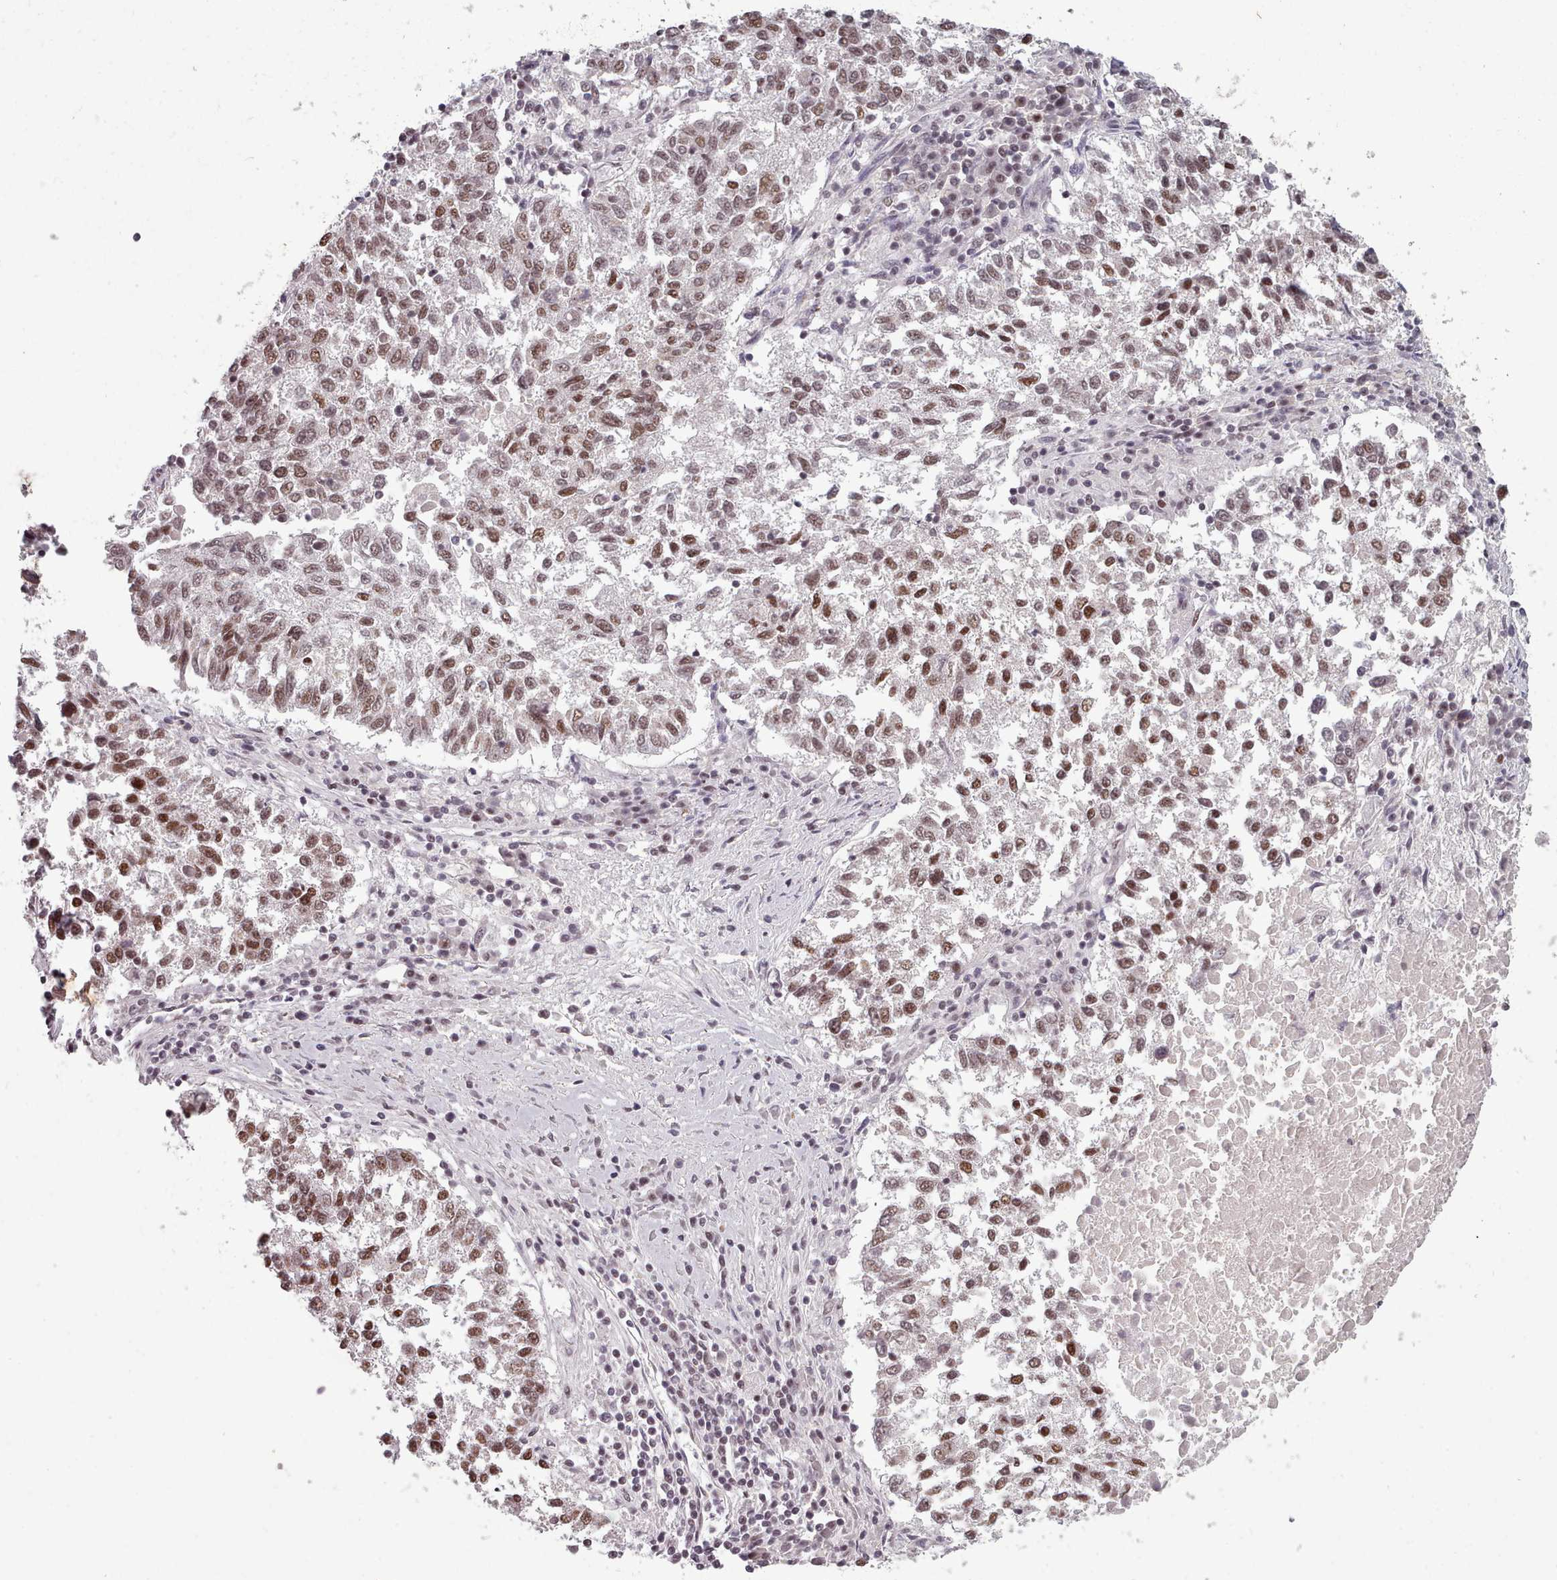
{"staining": {"intensity": "strong", "quantity": ">75%", "location": "nuclear"}, "tissue": "lung cancer", "cell_type": "Tumor cells", "image_type": "cancer", "snomed": [{"axis": "morphology", "description": "Squamous cell carcinoma, NOS"}, {"axis": "topography", "description": "Lung"}], "caption": "Human squamous cell carcinoma (lung) stained with a protein marker shows strong staining in tumor cells.", "gene": "SRSF9", "patient": {"sex": "male", "age": 73}}